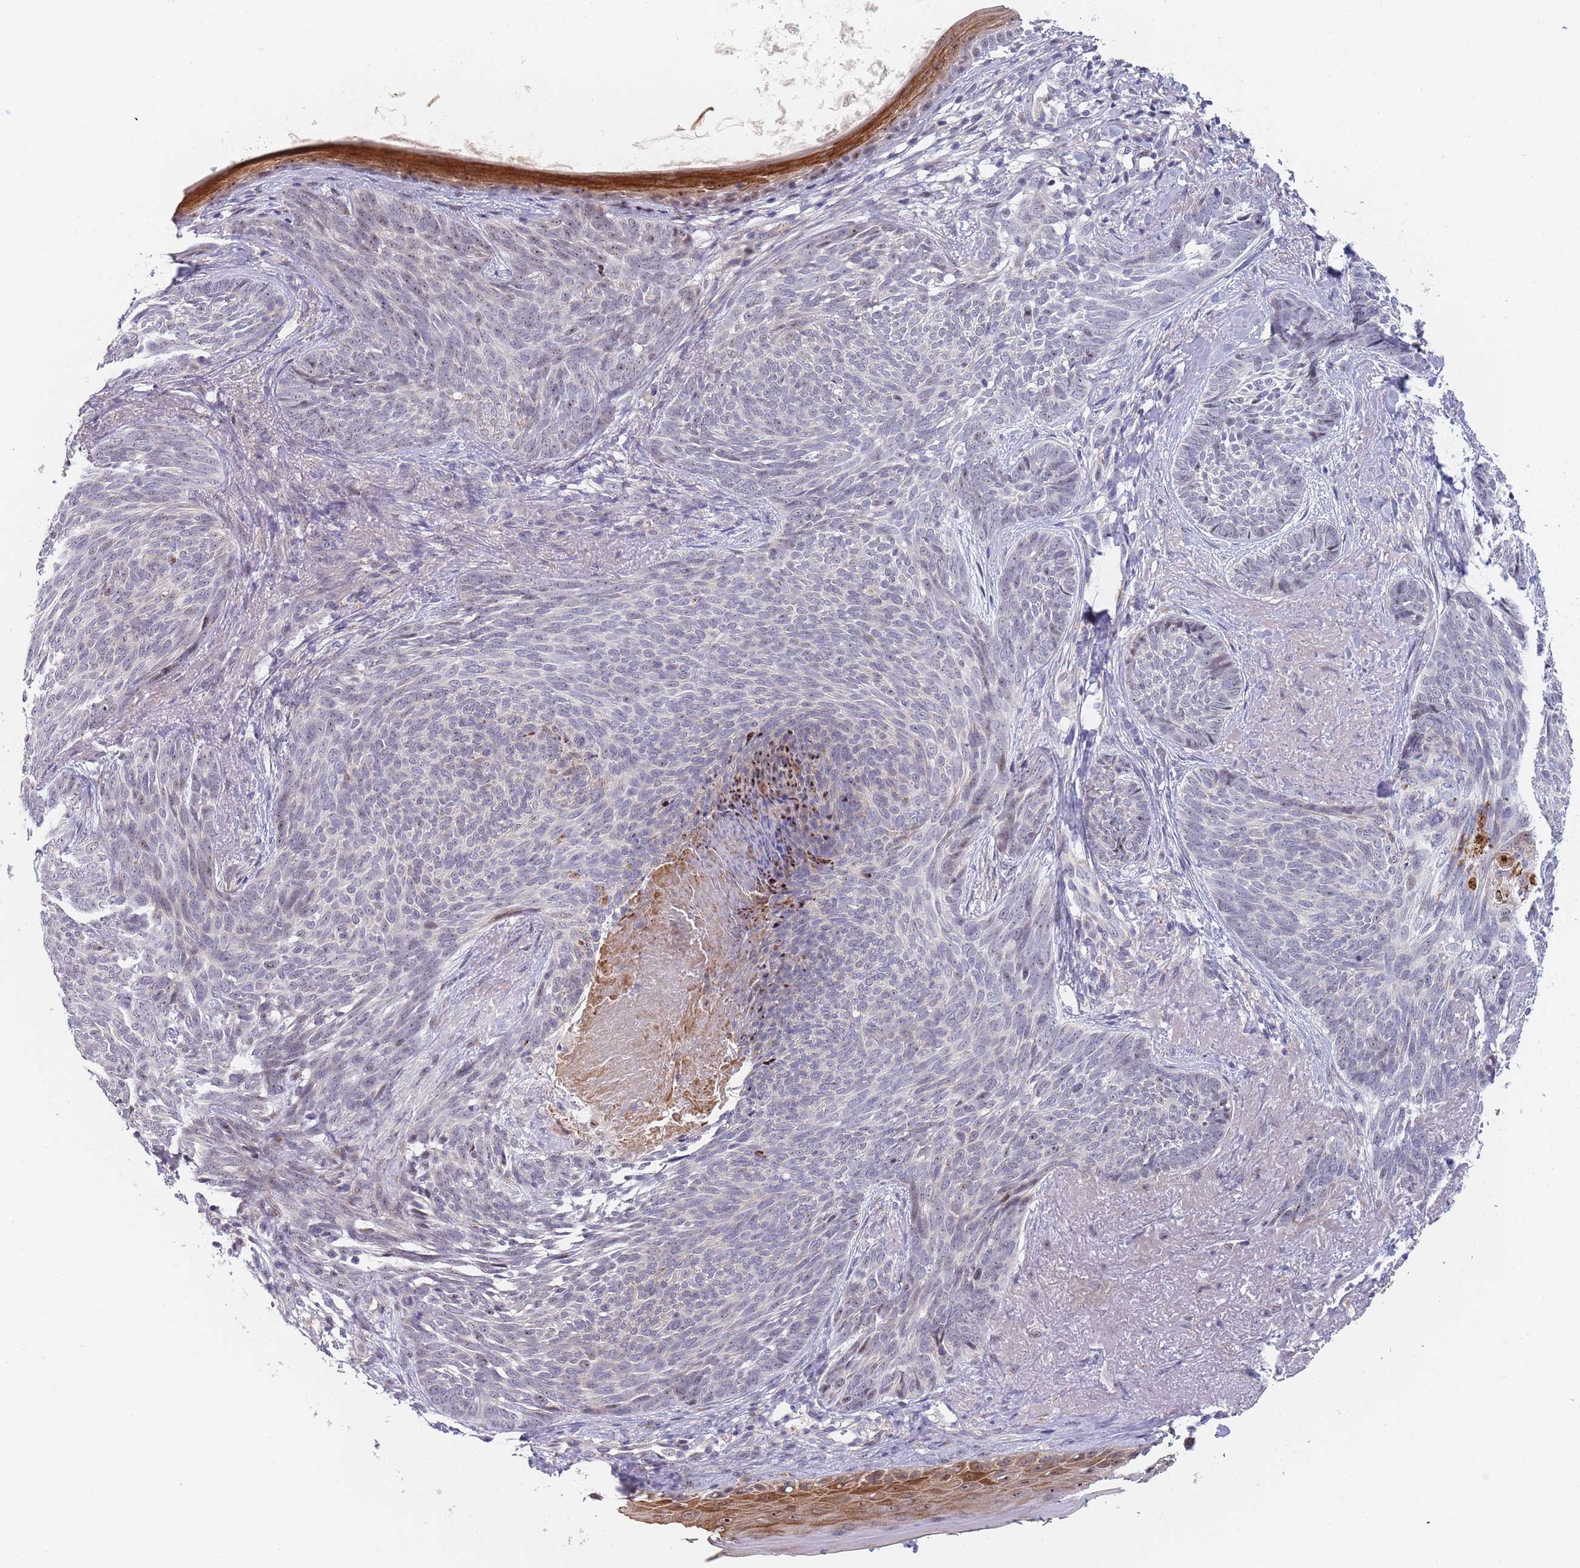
{"staining": {"intensity": "negative", "quantity": "none", "location": "none"}, "tissue": "skin cancer", "cell_type": "Tumor cells", "image_type": "cancer", "snomed": [{"axis": "morphology", "description": "Basal cell carcinoma"}, {"axis": "topography", "description": "Skin"}], "caption": "Immunohistochemistry micrograph of skin basal cell carcinoma stained for a protein (brown), which exhibits no positivity in tumor cells. (Brightfield microscopy of DAB (3,3'-diaminobenzidine) immunohistochemistry at high magnification).", "gene": "PLCL2", "patient": {"sex": "female", "age": 86}}